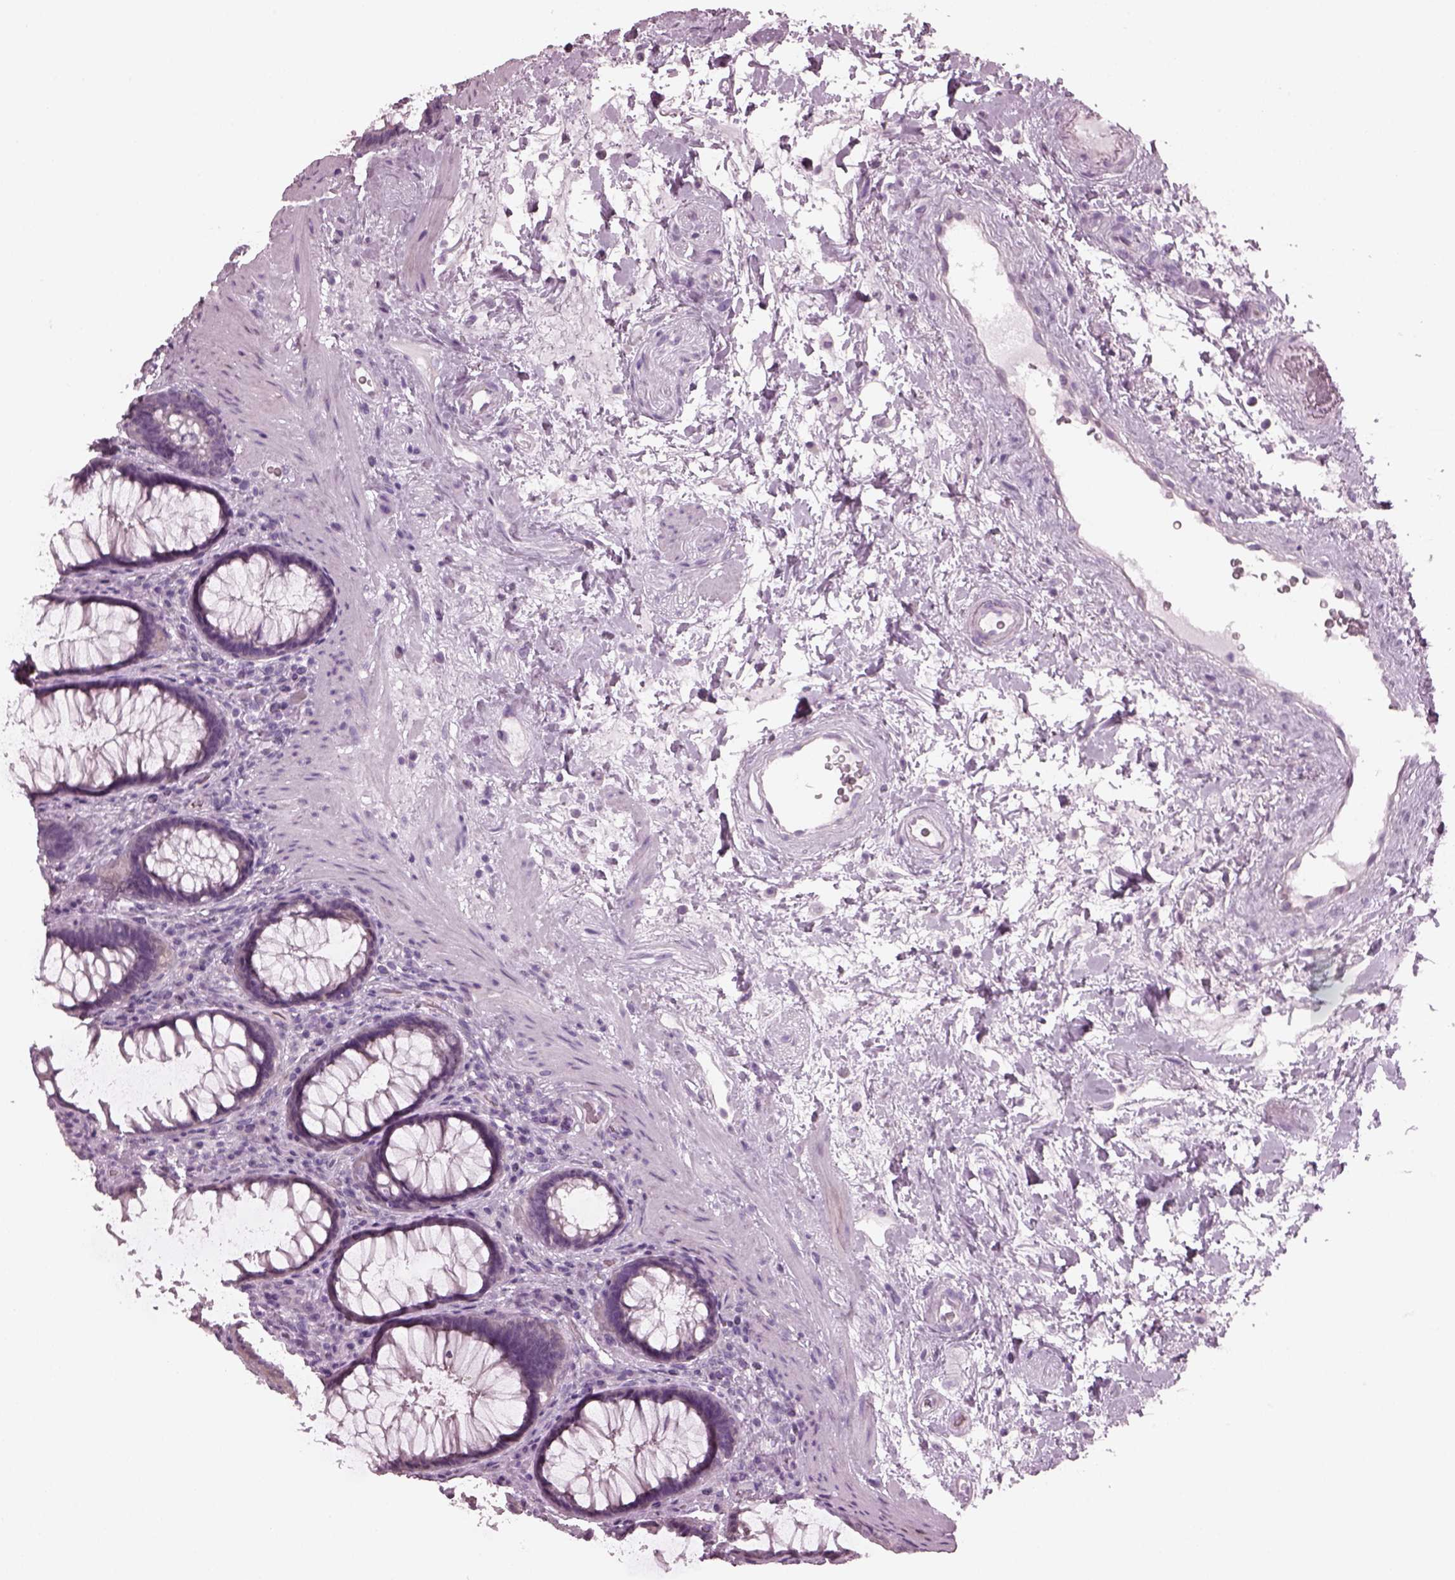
{"staining": {"intensity": "negative", "quantity": "none", "location": "none"}, "tissue": "rectum", "cell_type": "Glandular cells", "image_type": "normal", "snomed": [{"axis": "morphology", "description": "Normal tissue, NOS"}, {"axis": "topography", "description": "Rectum"}], "caption": "Rectum stained for a protein using IHC reveals no expression glandular cells.", "gene": "PDC", "patient": {"sex": "male", "age": 72}}